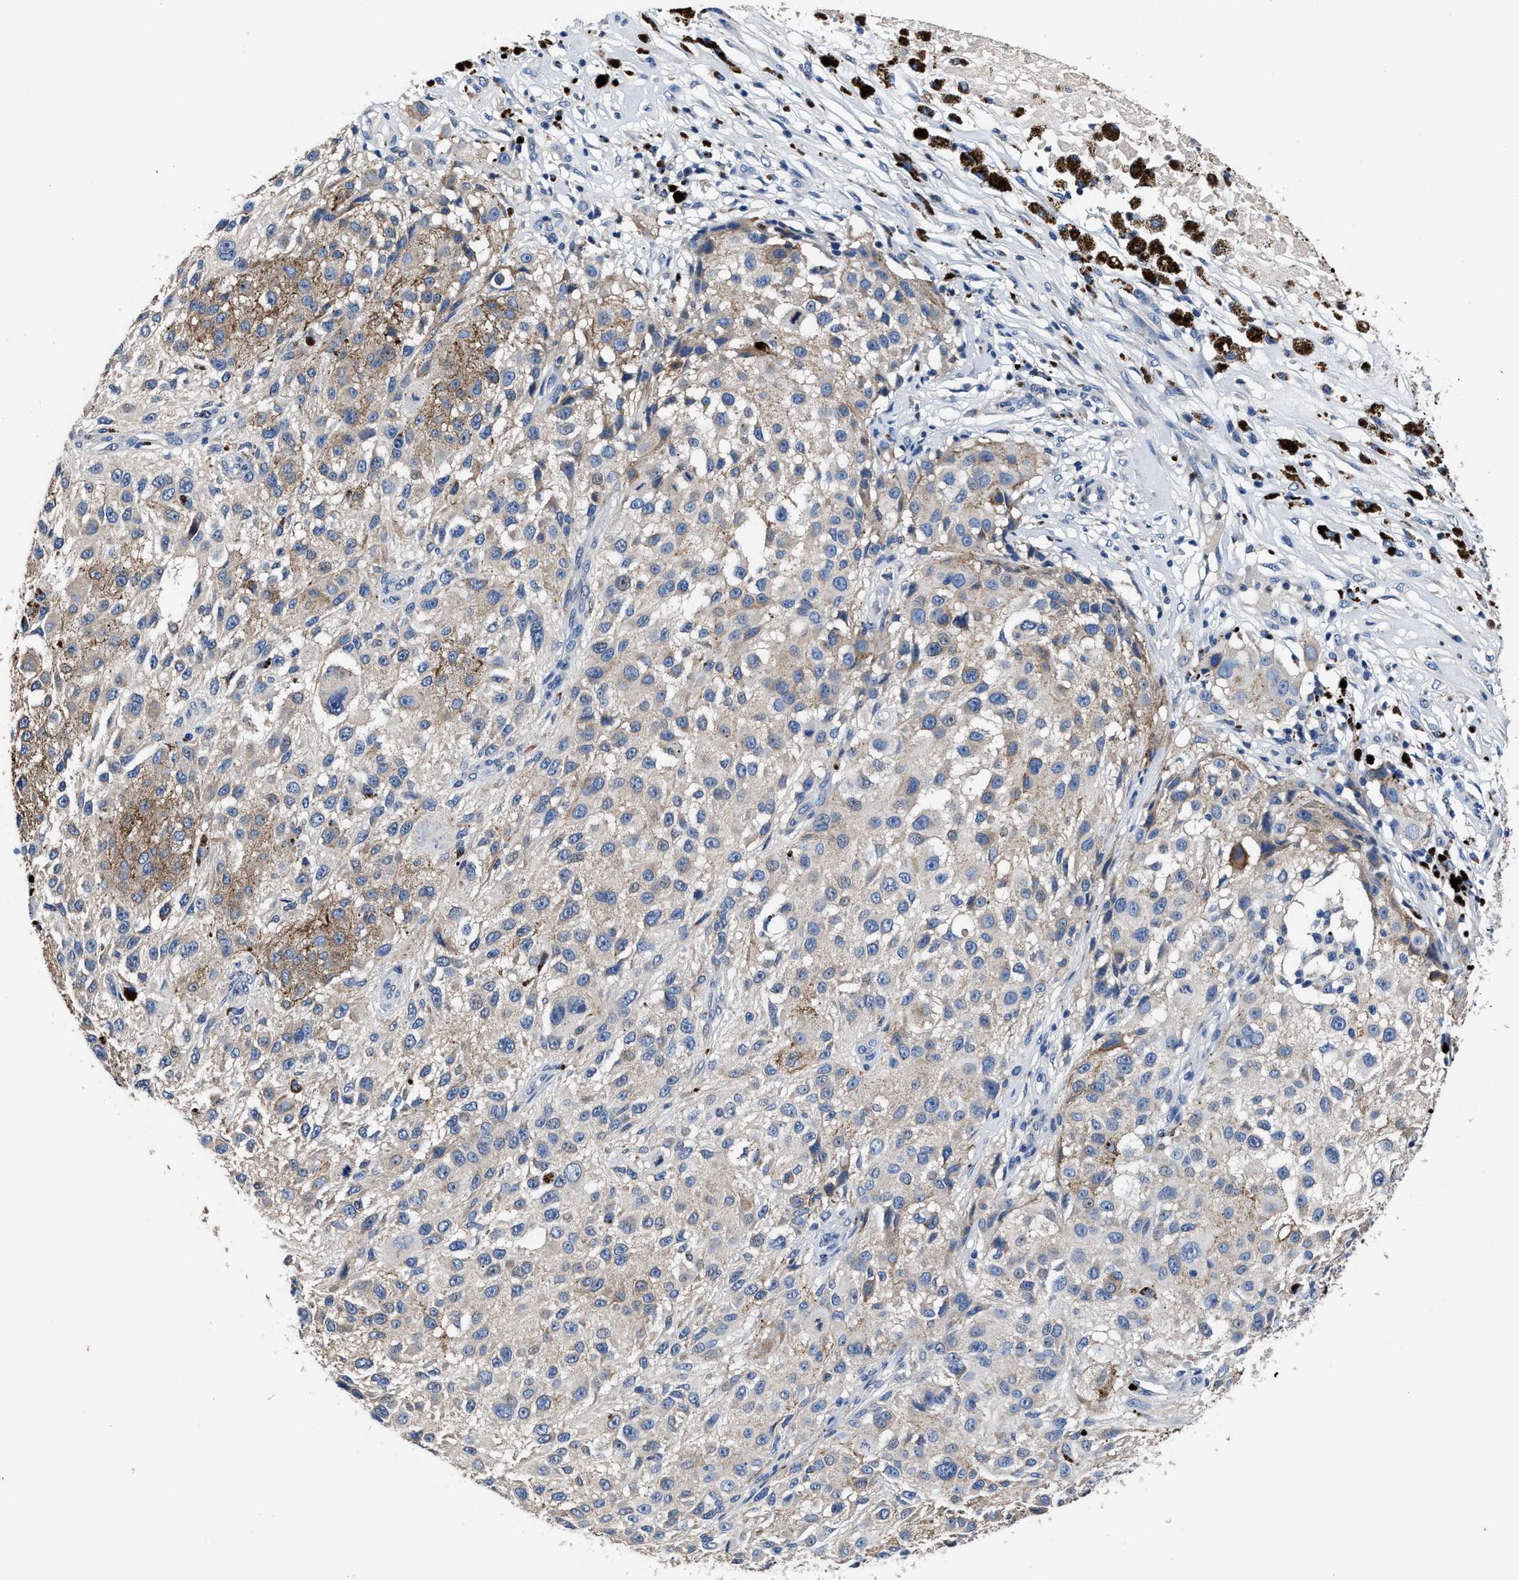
{"staining": {"intensity": "weak", "quantity": "<25%", "location": "cytoplasmic/membranous"}, "tissue": "melanoma", "cell_type": "Tumor cells", "image_type": "cancer", "snomed": [{"axis": "morphology", "description": "Necrosis, NOS"}, {"axis": "morphology", "description": "Malignant melanoma, NOS"}, {"axis": "topography", "description": "Skin"}], "caption": "Immunohistochemistry (IHC) micrograph of neoplastic tissue: human malignant melanoma stained with DAB exhibits no significant protein staining in tumor cells. (Stains: DAB immunohistochemistry (IHC) with hematoxylin counter stain, Microscopy: brightfield microscopy at high magnification).", "gene": "UBR4", "patient": {"sex": "female", "age": 87}}